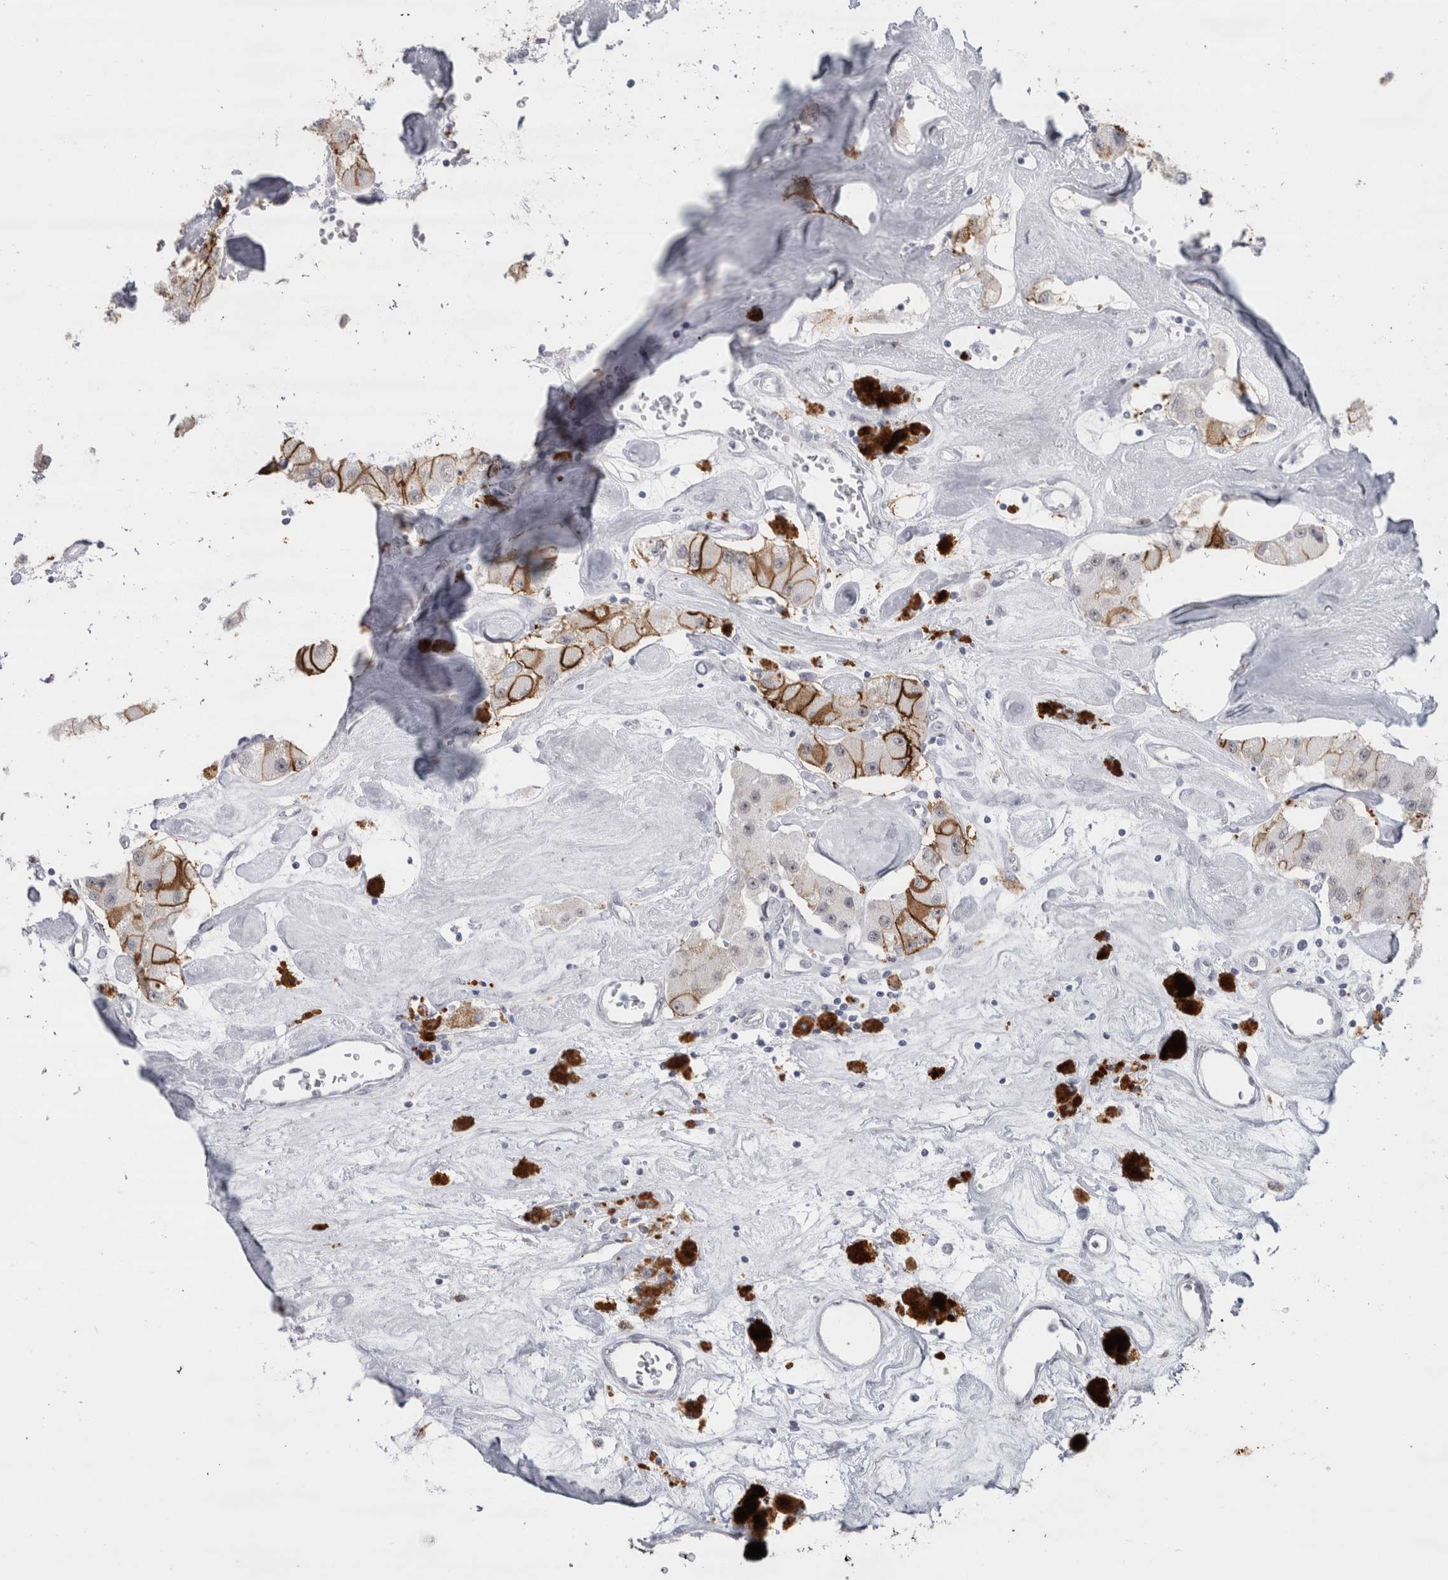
{"staining": {"intensity": "moderate", "quantity": "25%-75%", "location": "cytoplasmic/membranous"}, "tissue": "carcinoid", "cell_type": "Tumor cells", "image_type": "cancer", "snomed": [{"axis": "morphology", "description": "Carcinoid, malignant, NOS"}, {"axis": "topography", "description": "Pancreas"}], "caption": "Immunohistochemical staining of carcinoid demonstrates moderate cytoplasmic/membranous protein expression in approximately 25%-75% of tumor cells. The staining was performed using DAB, with brown indicating positive protein expression. Nuclei are stained blue with hematoxylin.", "gene": "CDH17", "patient": {"sex": "male", "age": 41}}